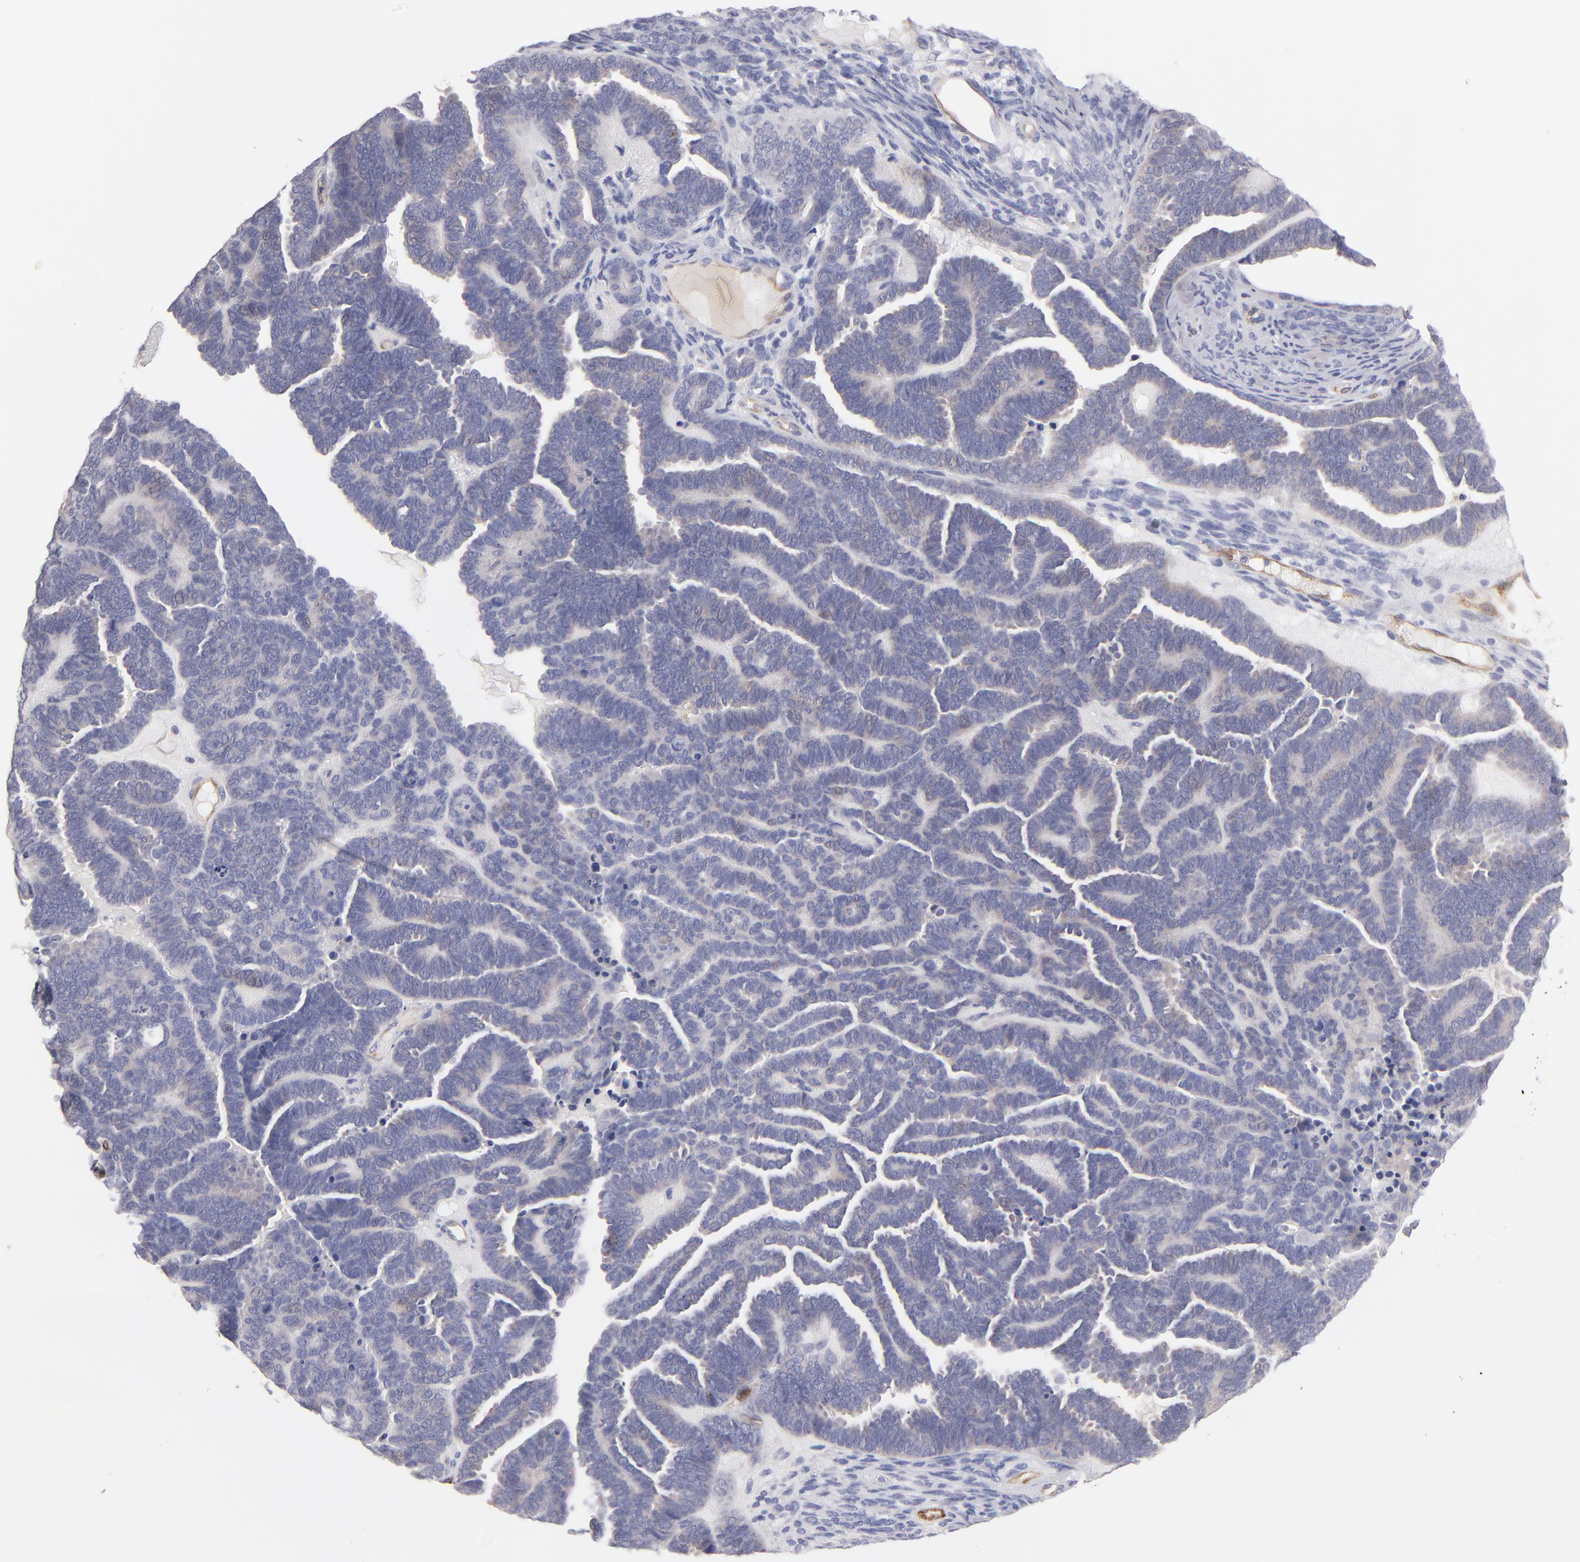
{"staining": {"intensity": "negative", "quantity": "none", "location": "none"}, "tissue": "endometrial cancer", "cell_type": "Tumor cells", "image_type": "cancer", "snomed": [{"axis": "morphology", "description": "Neoplasm, malignant, NOS"}, {"axis": "topography", "description": "Endometrium"}], "caption": "The image demonstrates no staining of tumor cells in endometrial cancer.", "gene": "PLVAP", "patient": {"sex": "female", "age": 74}}